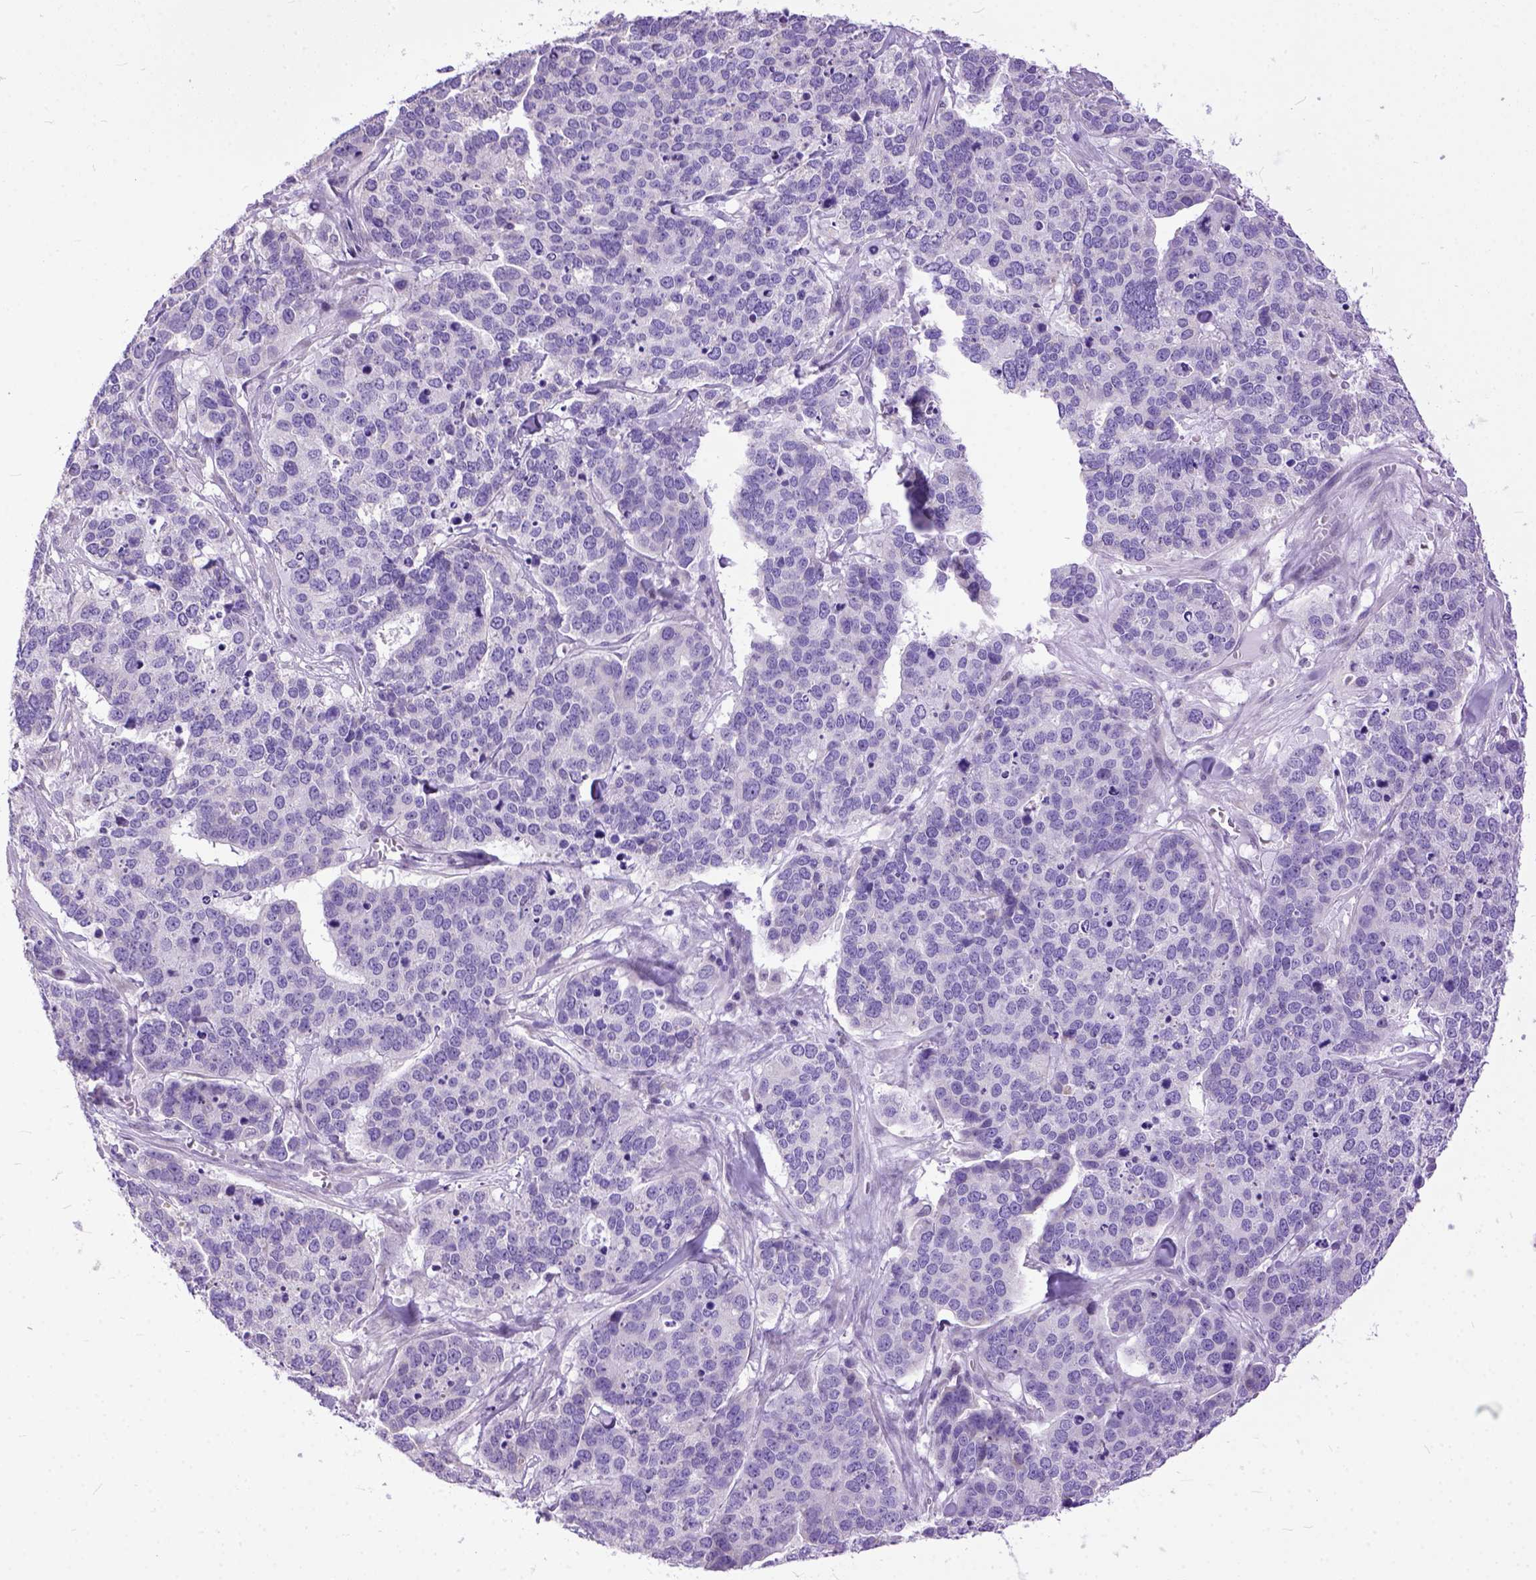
{"staining": {"intensity": "negative", "quantity": "none", "location": "none"}, "tissue": "ovarian cancer", "cell_type": "Tumor cells", "image_type": "cancer", "snomed": [{"axis": "morphology", "description": "Carcinoma, endometroid"}, {"axis": "topography", "description": "Ovary"}], "caption": "The photomicrograph shows no significant positivity in tumor cells of ovarian endometroid carcinoma.", "gene": "CRB1", "patient": {"sex": "female", "age": 65}}